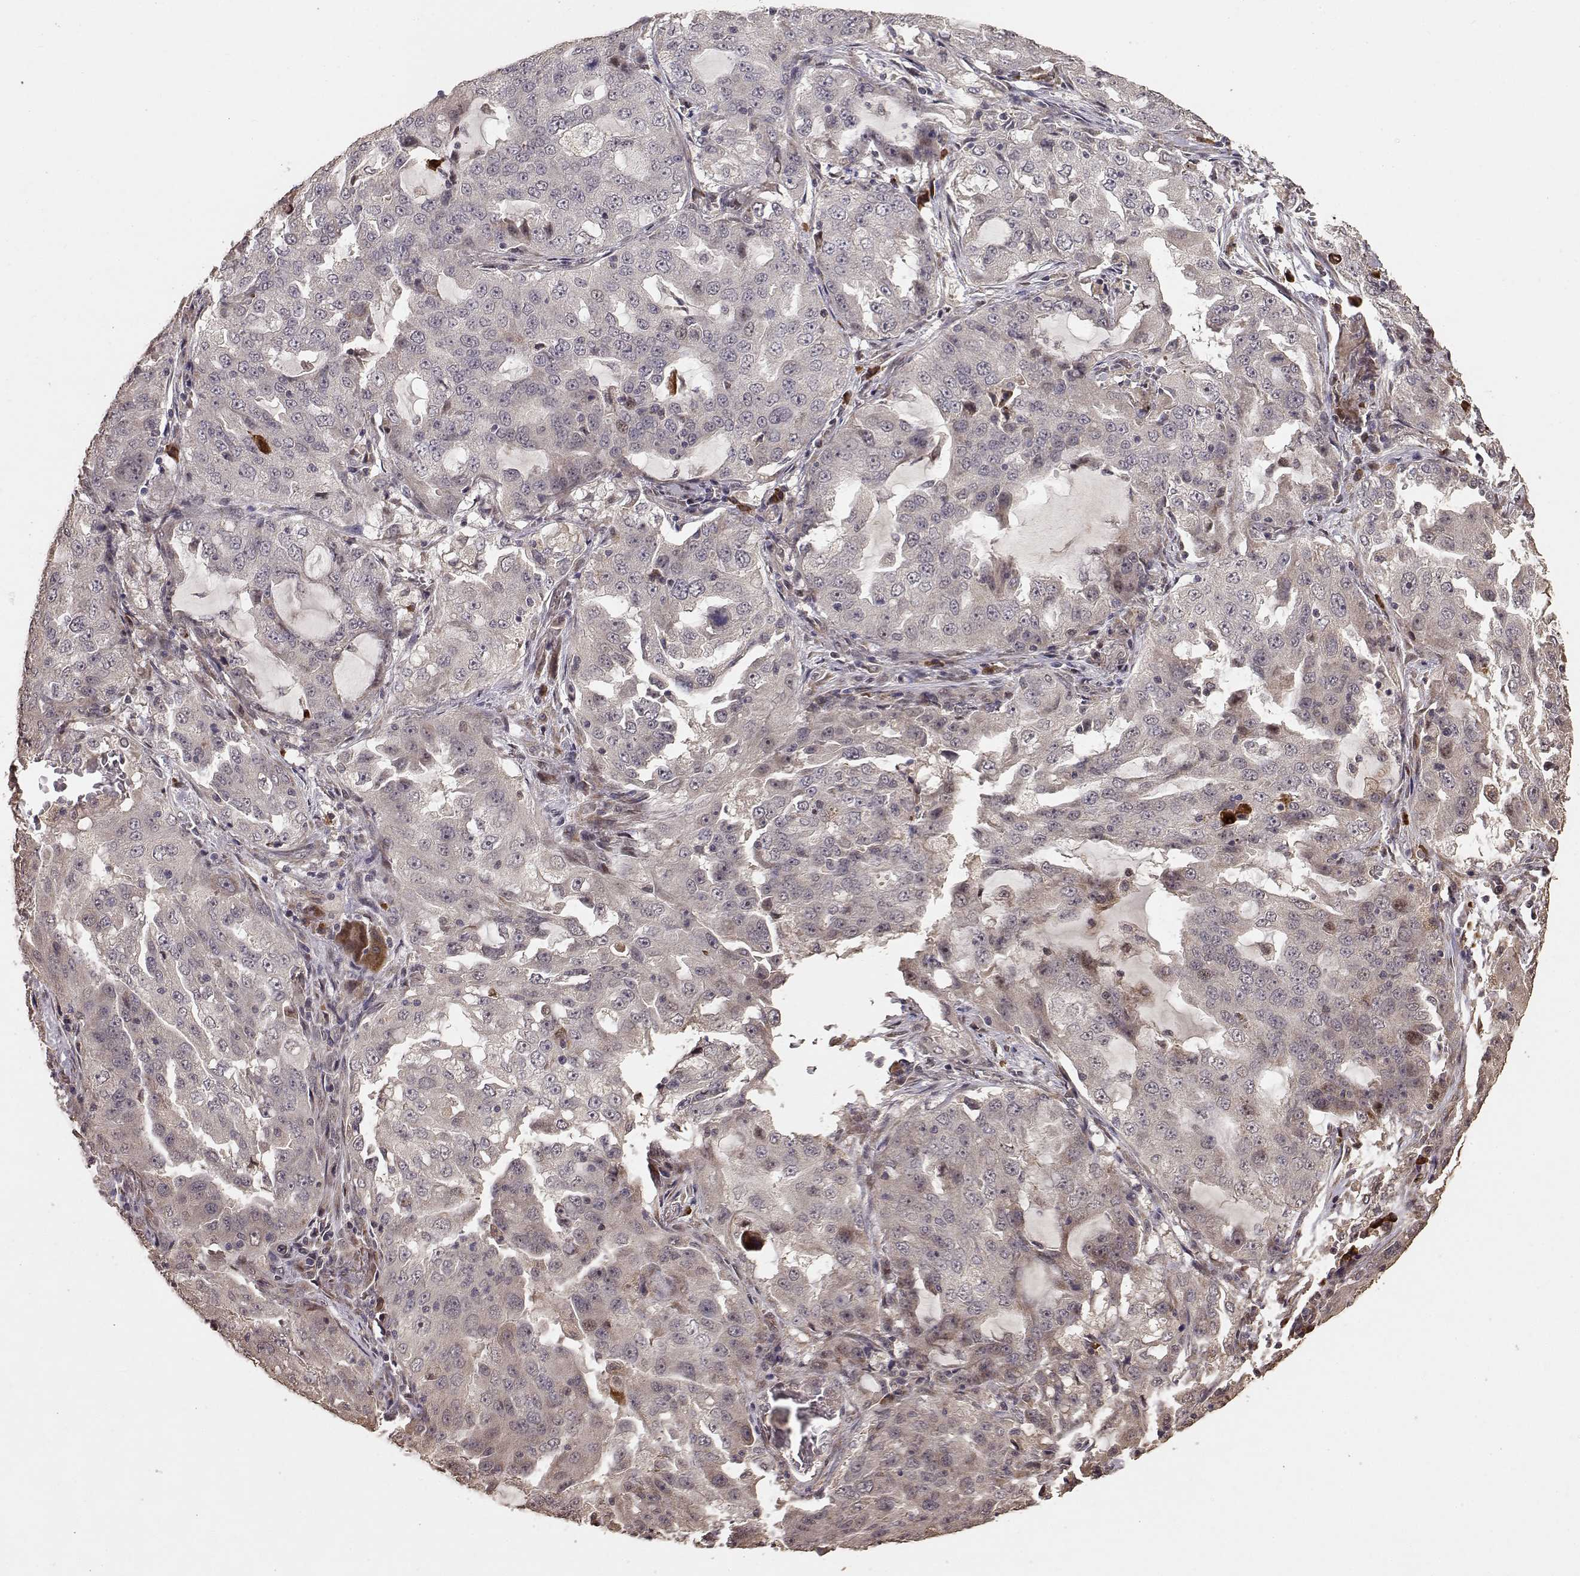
{"staining": {"intensity": "negative", "quantity": "none", "location": "none"}, "tissue": "lung cancer", "cell_type": "Tumor cells", "image_type": "cancer", "snomed": [{"axis": "morphology", "description": "Adenocarcinoma, NOS"}, {"axis": "topography", "description": "Lung"}], "caption": "Immunohistochemistry (IHC) photomicrograph of adenocarcinoma (lung) stained for a protein (brown), which displays no staining in tumor cells. Brightfield microscopy of immunohistochemistry stained with DAB (3,3'-diaminobenzidine) (brown) and hematoxylin (blue), captured at high magnification.", "gene": "USP15", "patient": {"sex": "female", "age": 61}}